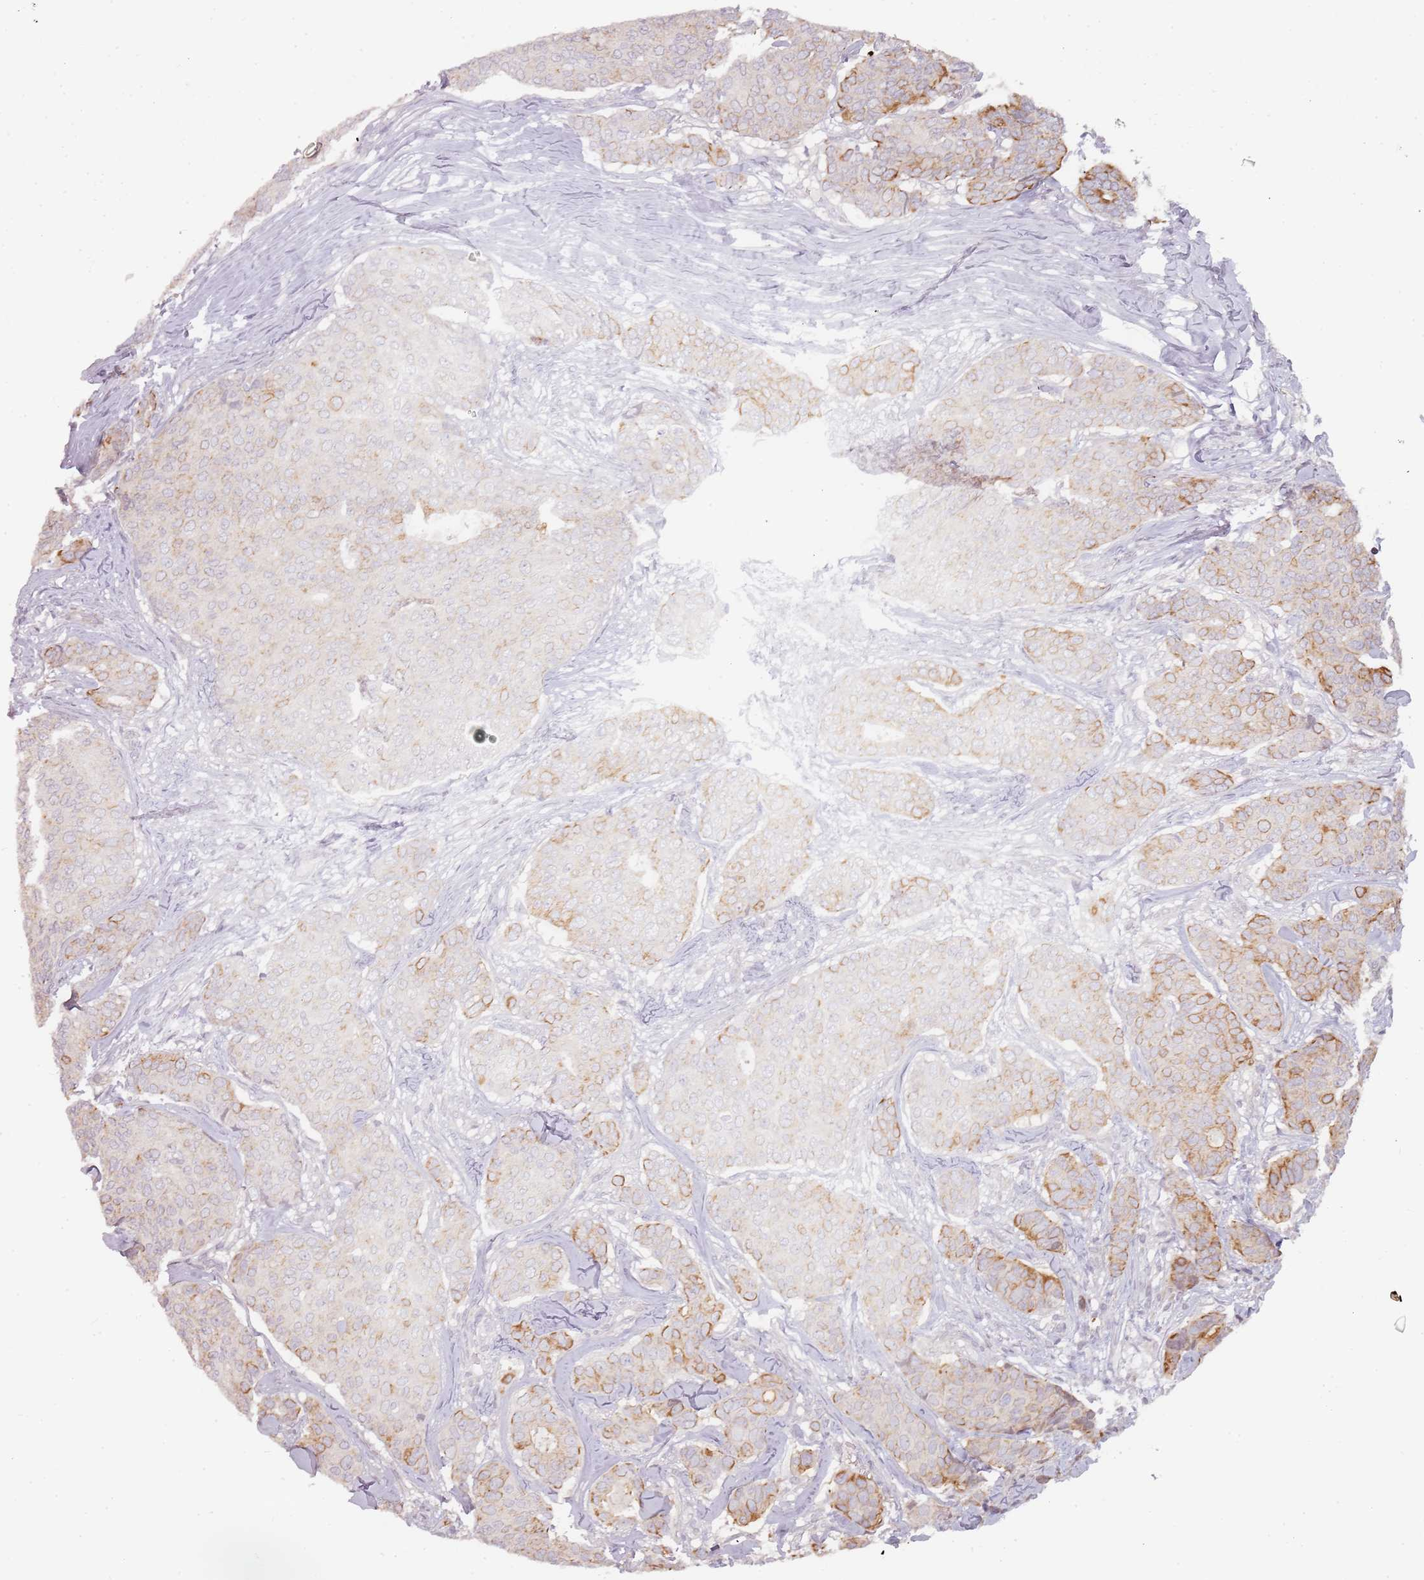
{"staining": {"intensity": "moderate", "quantity": "<25%", "location": "cytoplasmic/membranous"}, "tissue": "breast cancer", "cell_type": "Tumor cells", "image_type": "cancer", "snomed": [{"axis": "morphology", "description": "Duct carcinoma"}, {"axis": "topography", "description": "Breast"}], "caption": "The immunohistochemical stain labels moderate cytoplasmic/membranous staining in tumor cells of breast cancer (invasive ductal carcinoma) tissue.", "gene": "RPS6KA2", "patient": {"sex": "female", "age": 75}}